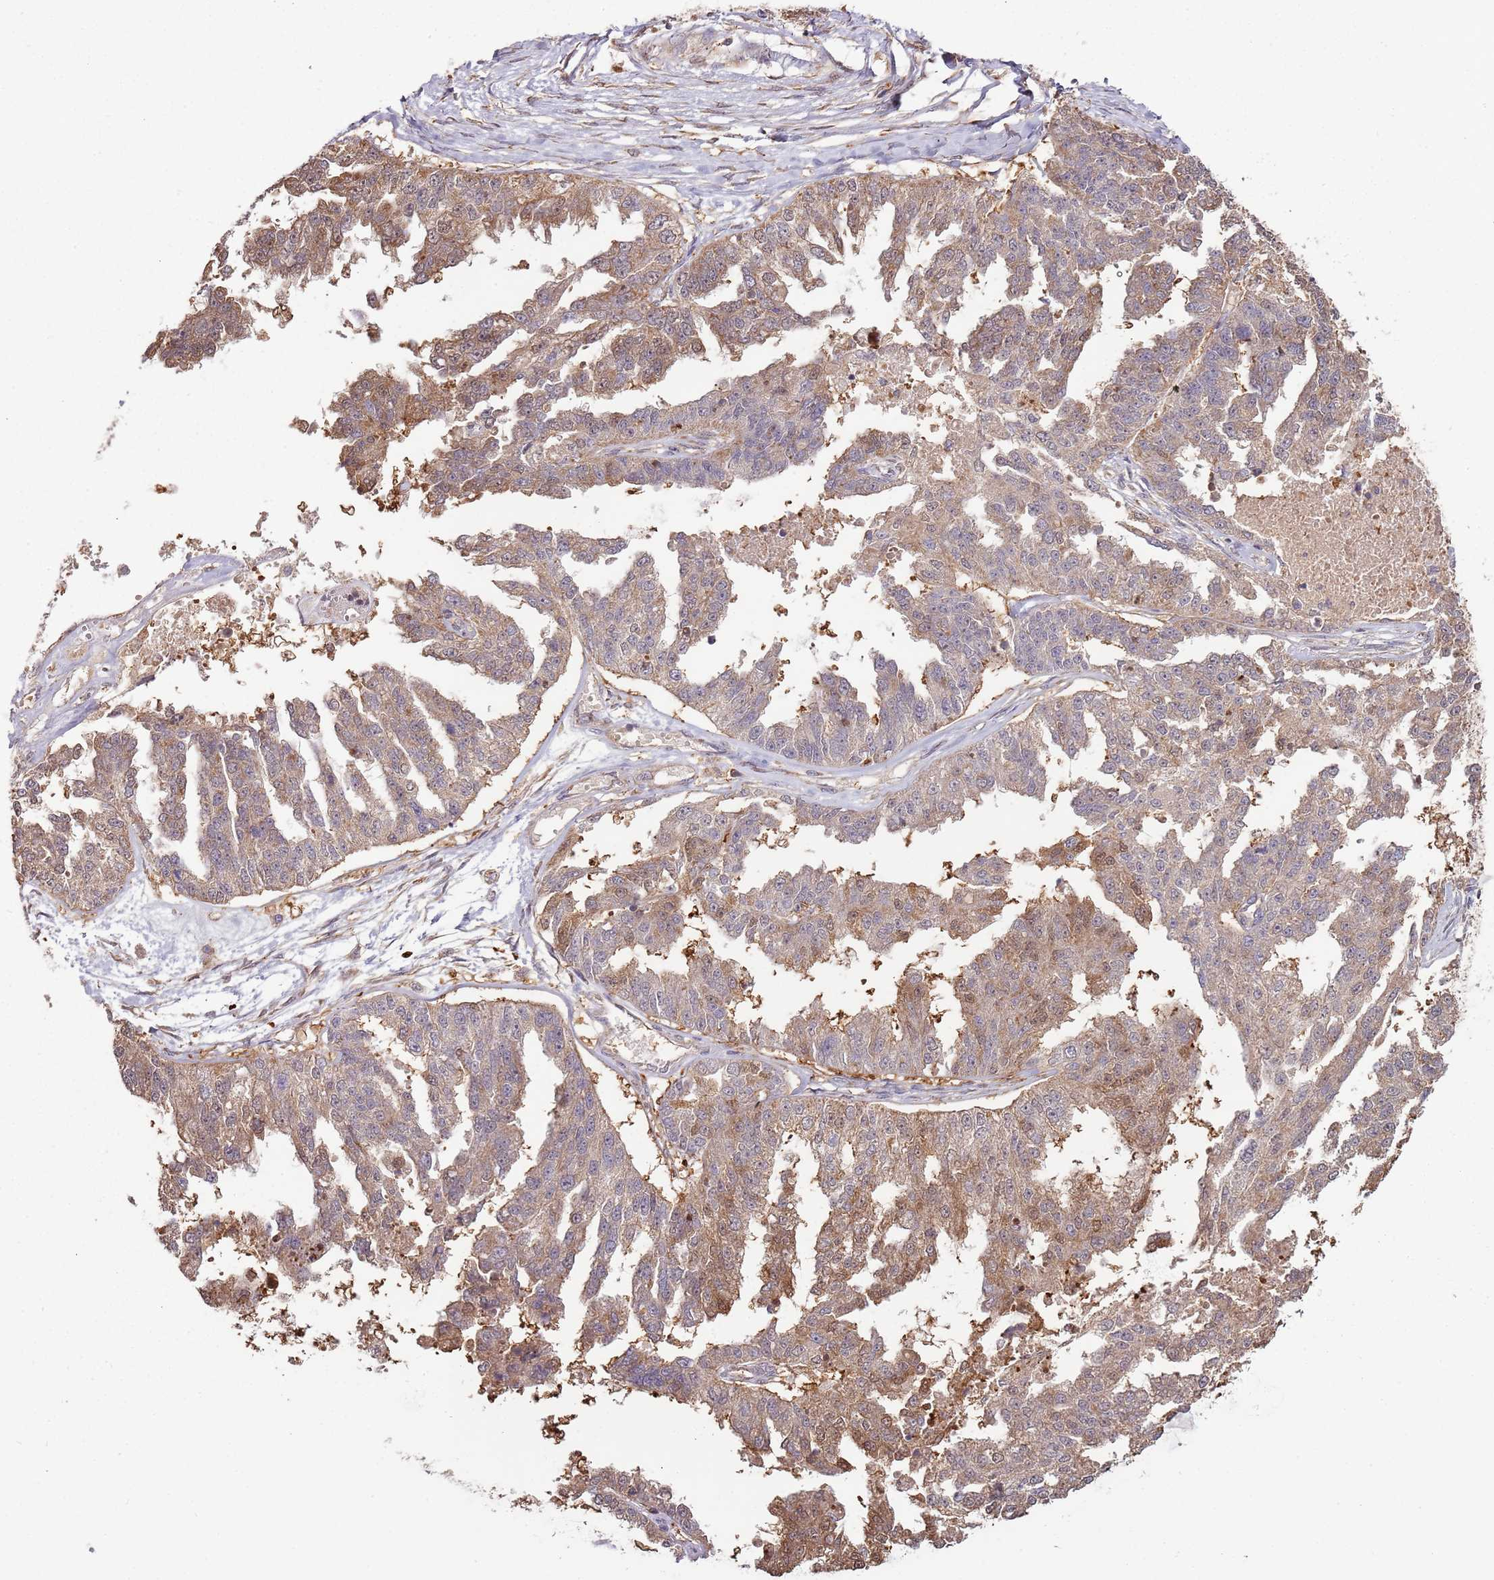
{"staining": {"intensity": "moderate", "quantity": ">75%", "location": "cytoplasmic/membranous,nuclear"}, "tissue": "ovarian cancer", "cell_type": "Tumor cells", "image_type": "cancer", "snomed": [{"axis": "morphology", "description": "Cystadenocarcinoma, serous, NOS"}, {"axis": "topography", "description": "Ovary"}], "caption": "The micrograph reveals a brown stain indicating the presence of a protein in the cytoplasmic/membranous and nuclear of tumor cells in ovarian cancer (serous cystadenocarcinoma). The staining was performed using DAB (3,3'-diaminobenzidine), with brown indicating positive protein expression. Nuclei are stained blue with hematoxylin.", "gene": "IL17RD", "patient": {"sex": "female", "age": 58}}